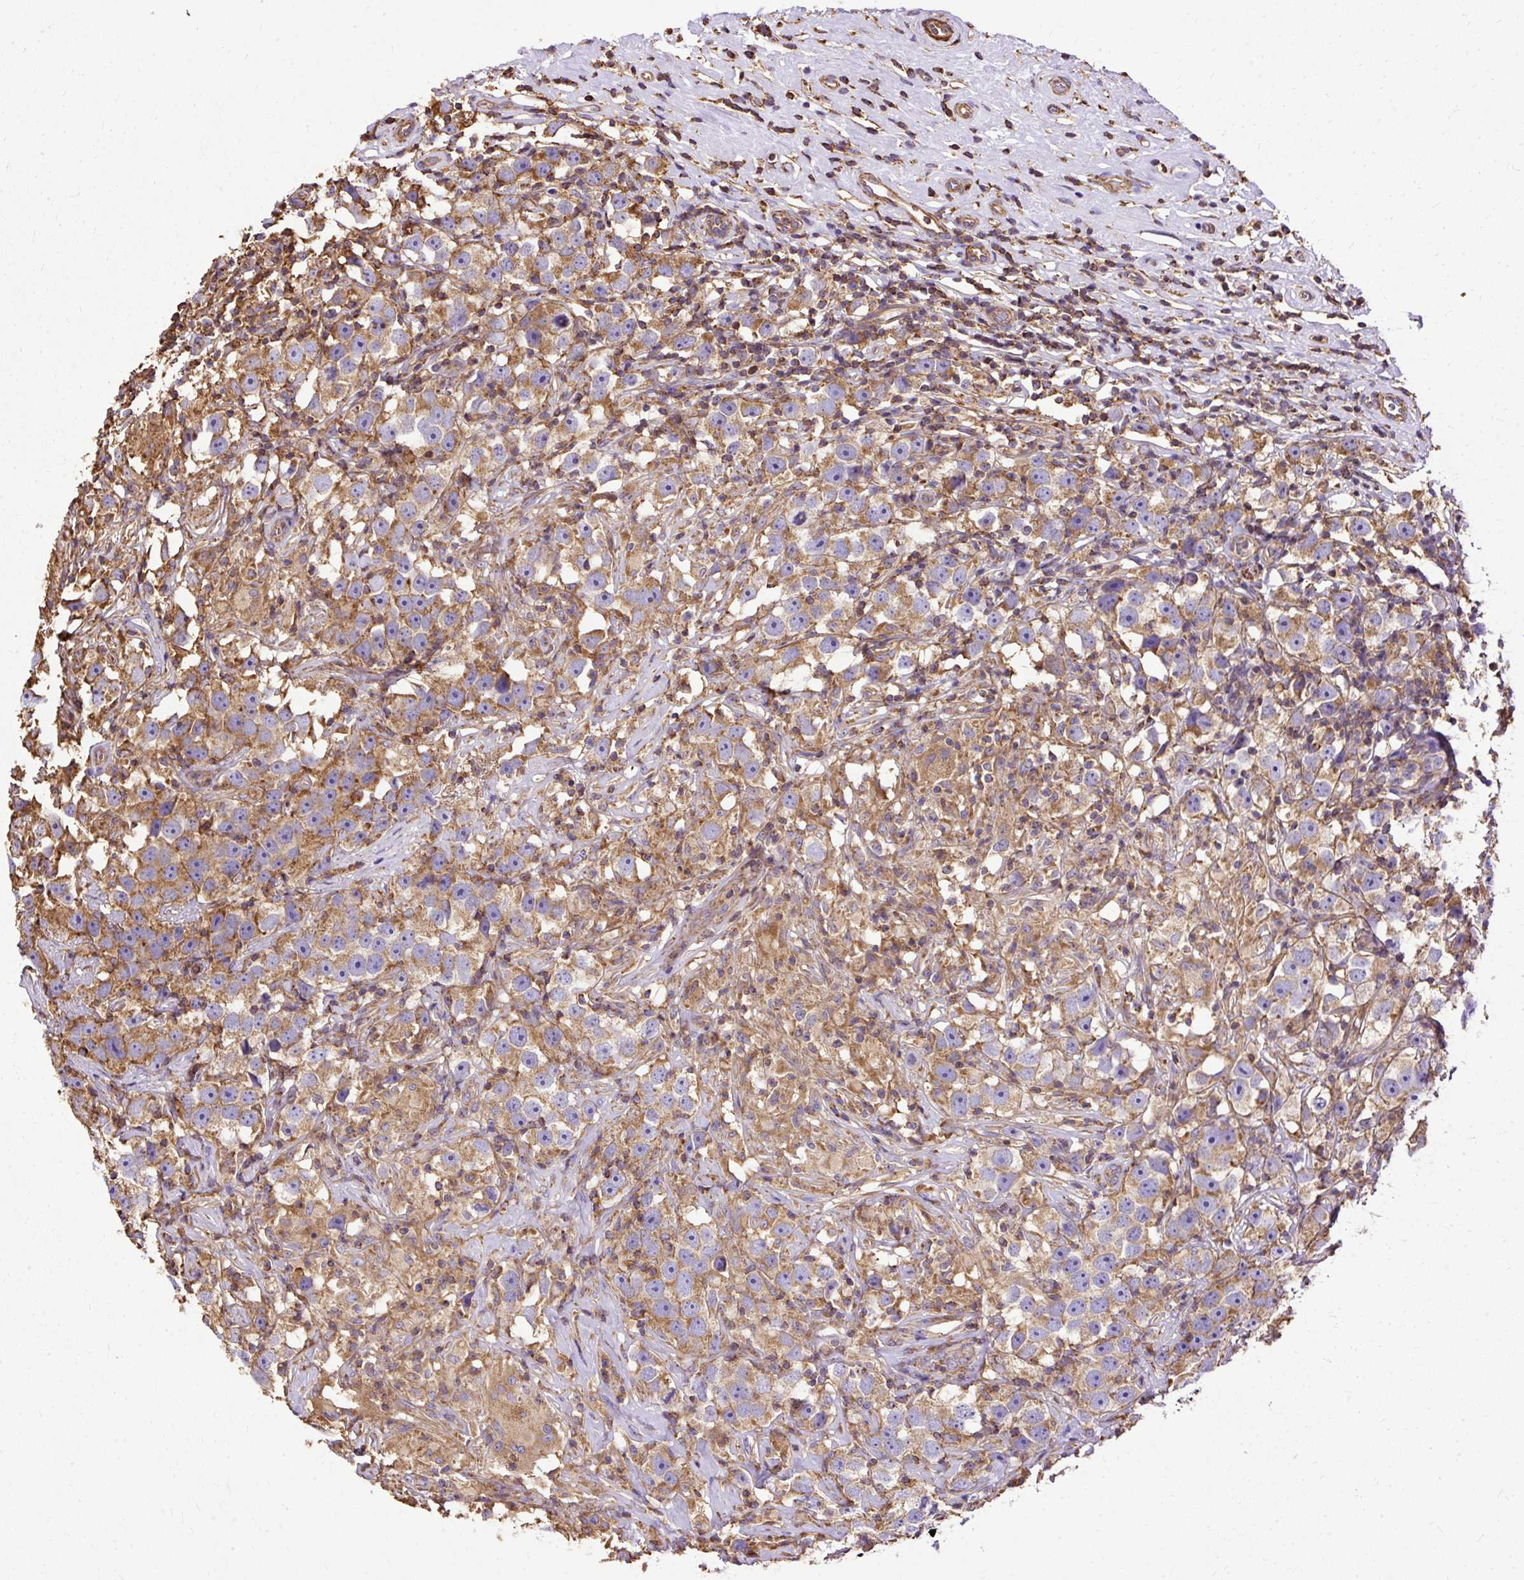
{"staining": {"intensity": "moderate", "quantity": "25%-75%", "location": "cytoplasmic/membranous"}, "tissue": "testis cancer", "cell_type": "Tumor cells", "image_type": "cancer", "snomed": [{"axis": "morphology", "description": "Seminoma, NOS"}, {"axis": "topography", "description": "Testis"}], "caption": "Immunohistochemistry staining of testis cancer, which exhibits medium levels of moderate cytoplasmic/membranous expression in about 25%-75% of tumor cells indicating moderate cytoplasmic/membranous protein staining. The staining was performed using DAB (3,3'-diaminobenzidine) (brown) for protein detection and nuclei were counterstained in hematoxylin (blue).", "gene": "KLHL11", "patient": {"sex": "male", "age": 49}}